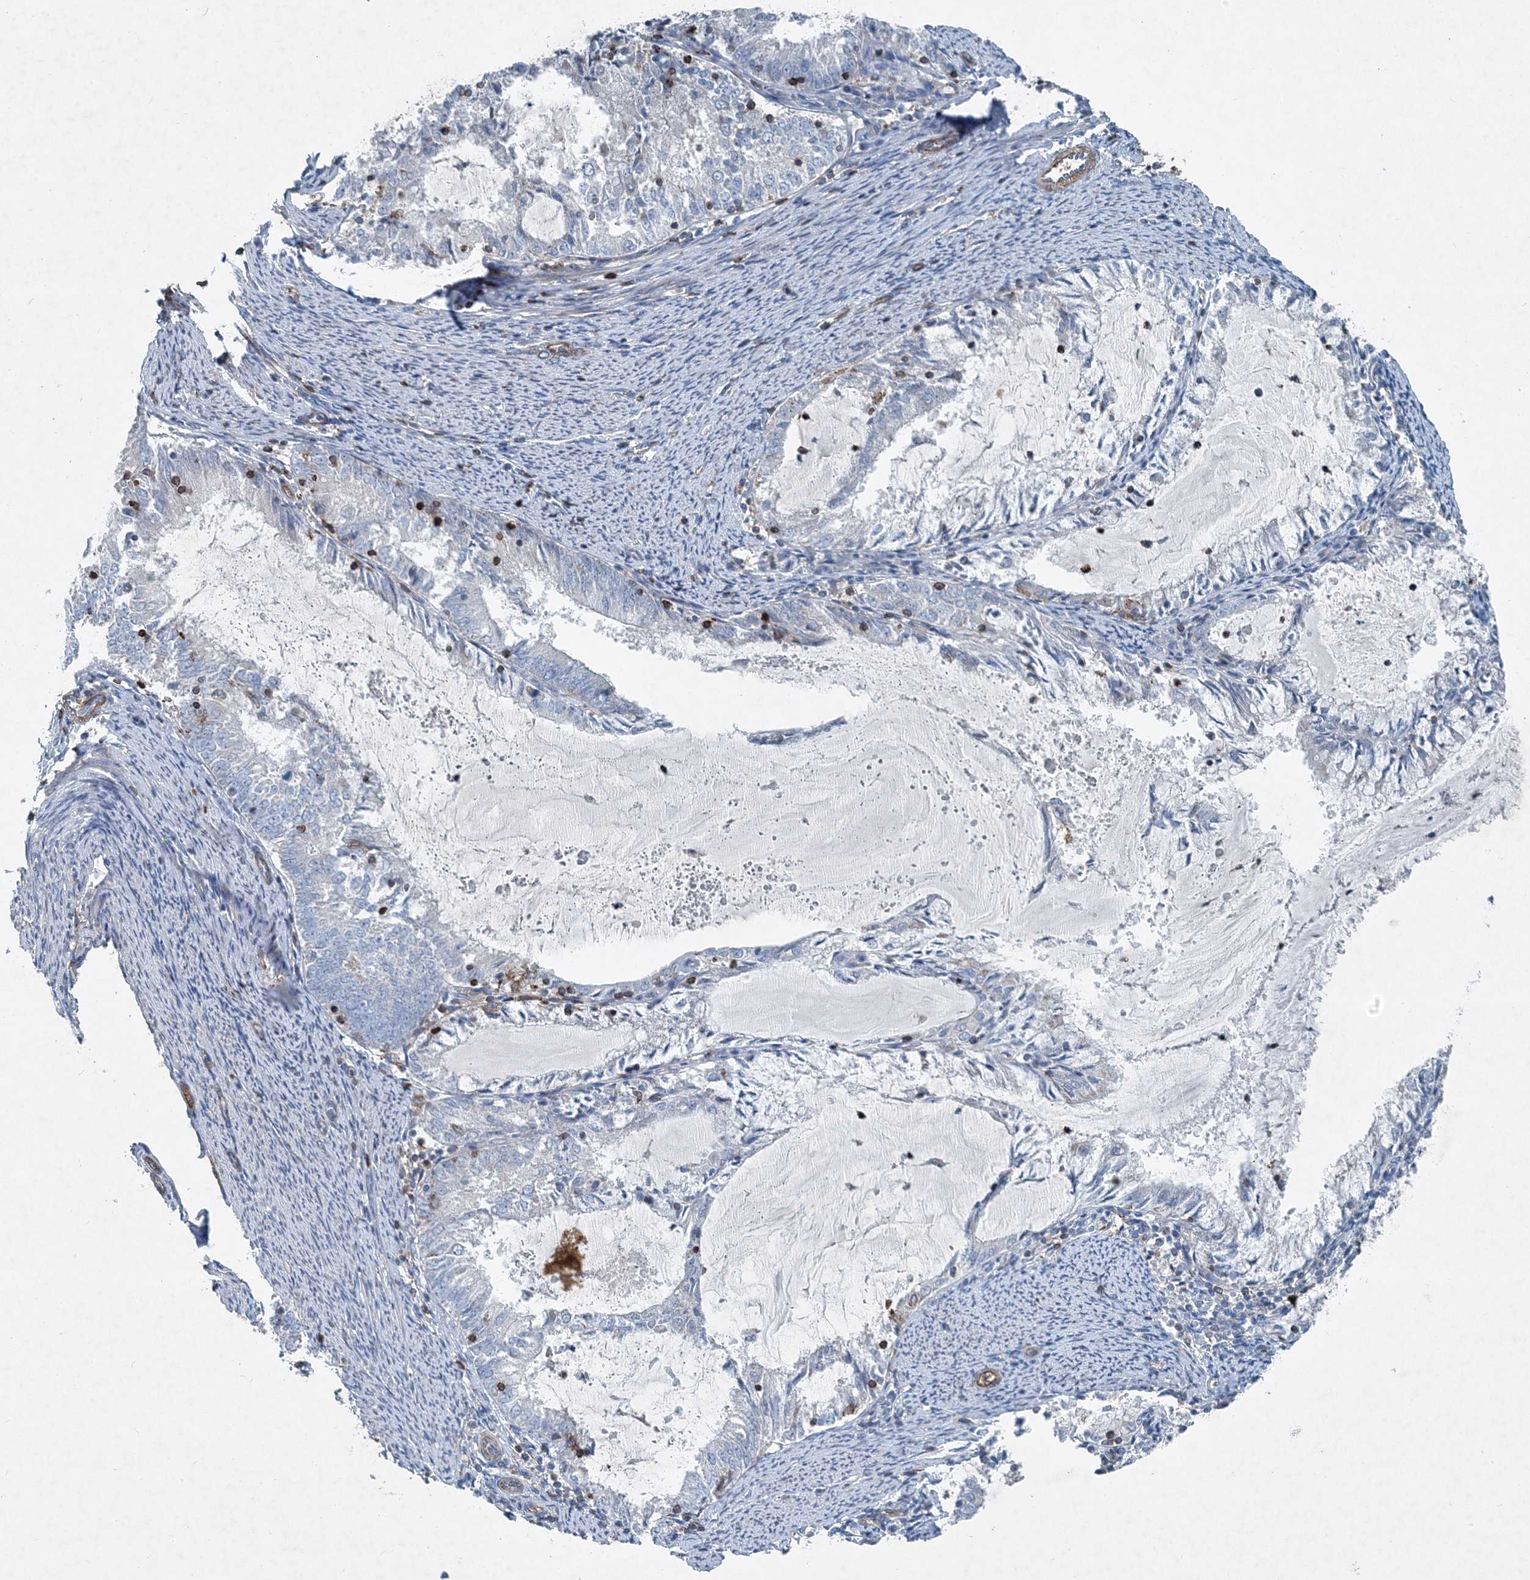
{"staining": {"intensity": "negative", "quantity": "none", "location": "none"}, "tissue": "endometrial cancer", "cell_type": "Tumor cells", "image_type": "cancer", "snomed": [{"axis": "morphology", "description": "Adenocarcinoma, NOS"}, {"axis": "topography", "description": "Endometrium"}], "caption": "IHC of endometrial cancer displays no staining in tumor cells. Nuclei are stained in blue.", "gene": "DGUOK", "patient": {"sex": "female", "age": 57}}